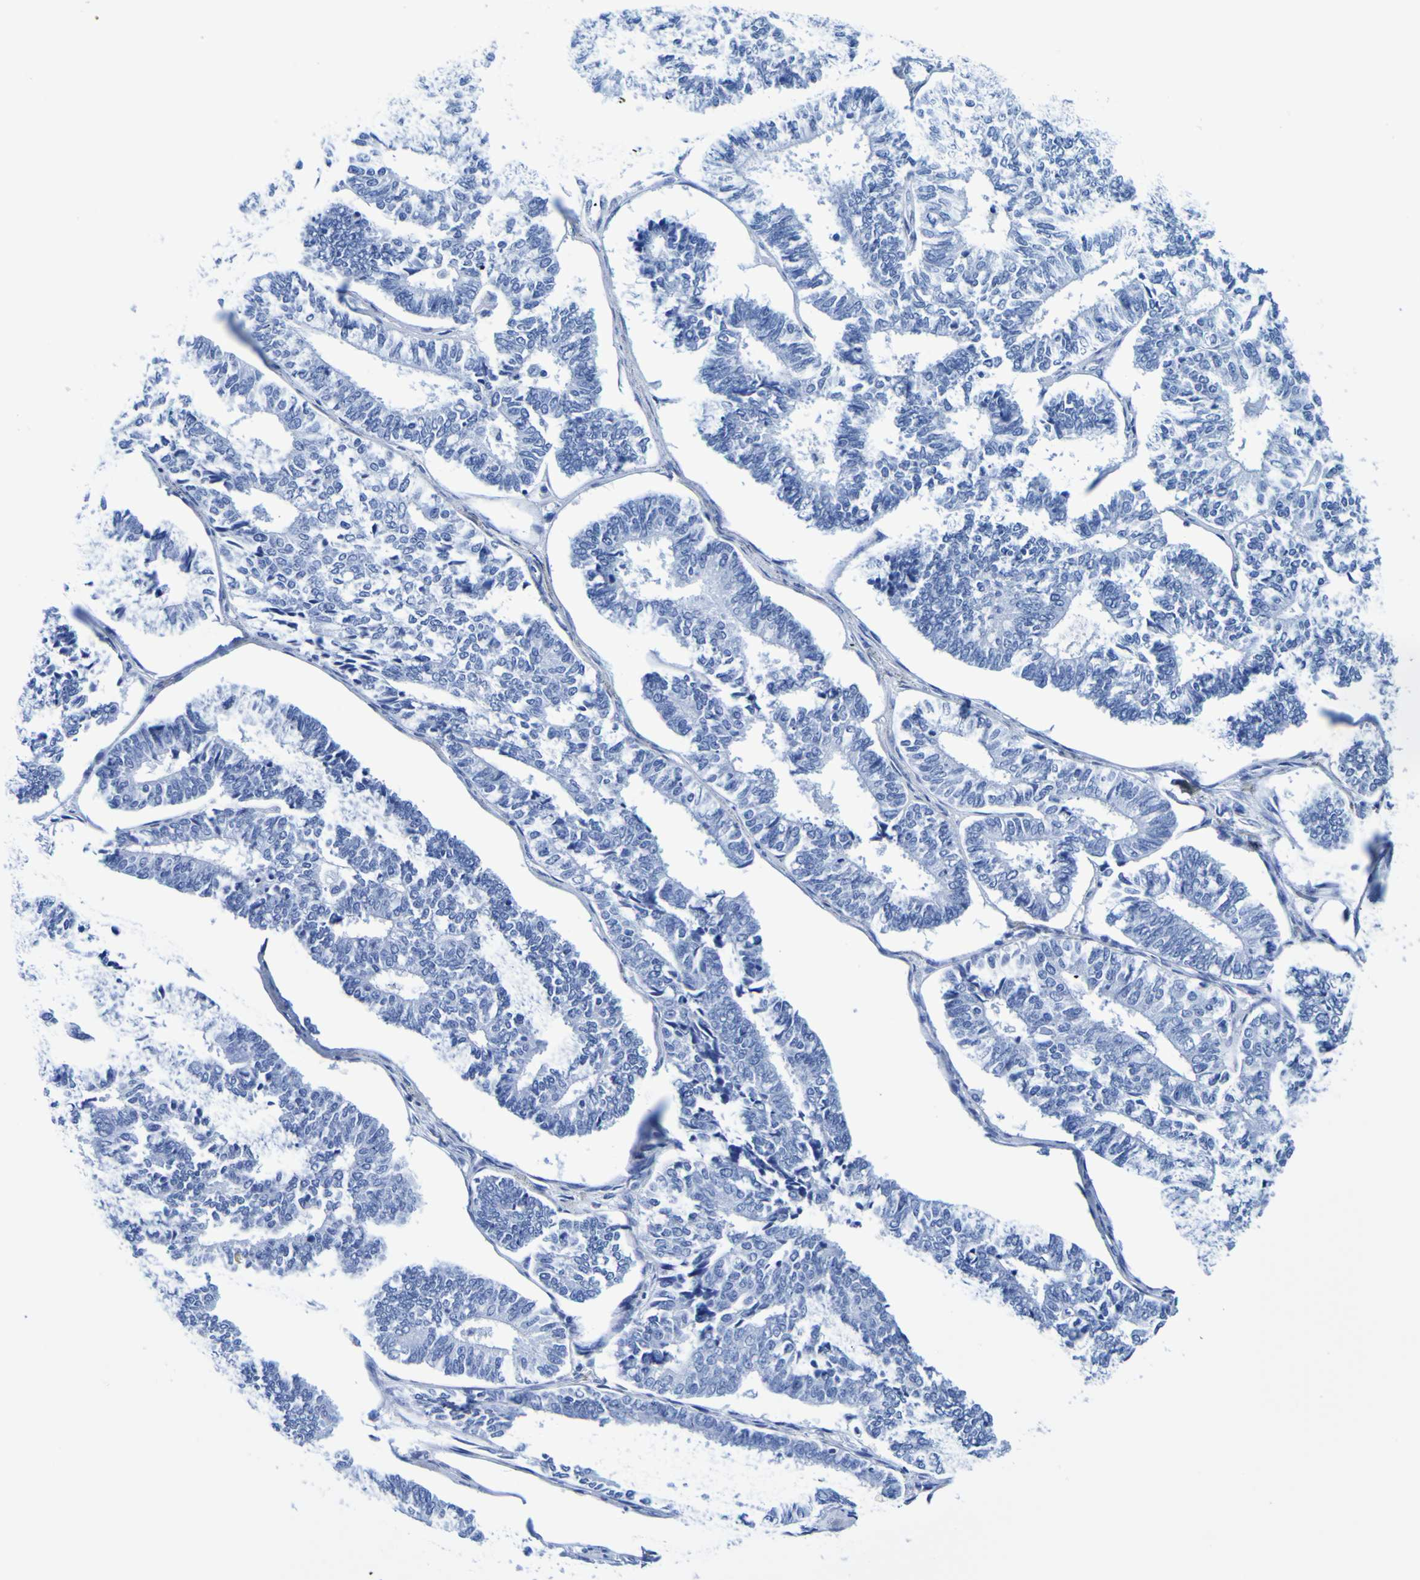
{"staining": {"intensity": "negative", "quantity": "none", "location": "none"}, "tissue": "endometrial cancer", "cell_type": "Tumor cells", "image_type": "cancer", "snomed": [{"axis": "morphology", "description": "Adenocarcinoma, NOS"}, {"axis": "topography", "description": "Endometrium"}], "caption": "A micrograph of adenocarcinoma (endometrial) stained for a protein reveals no brown staining in tumor cells.", "gene": "DPEP1", "patient": {"sex": "female", "age": 70}}